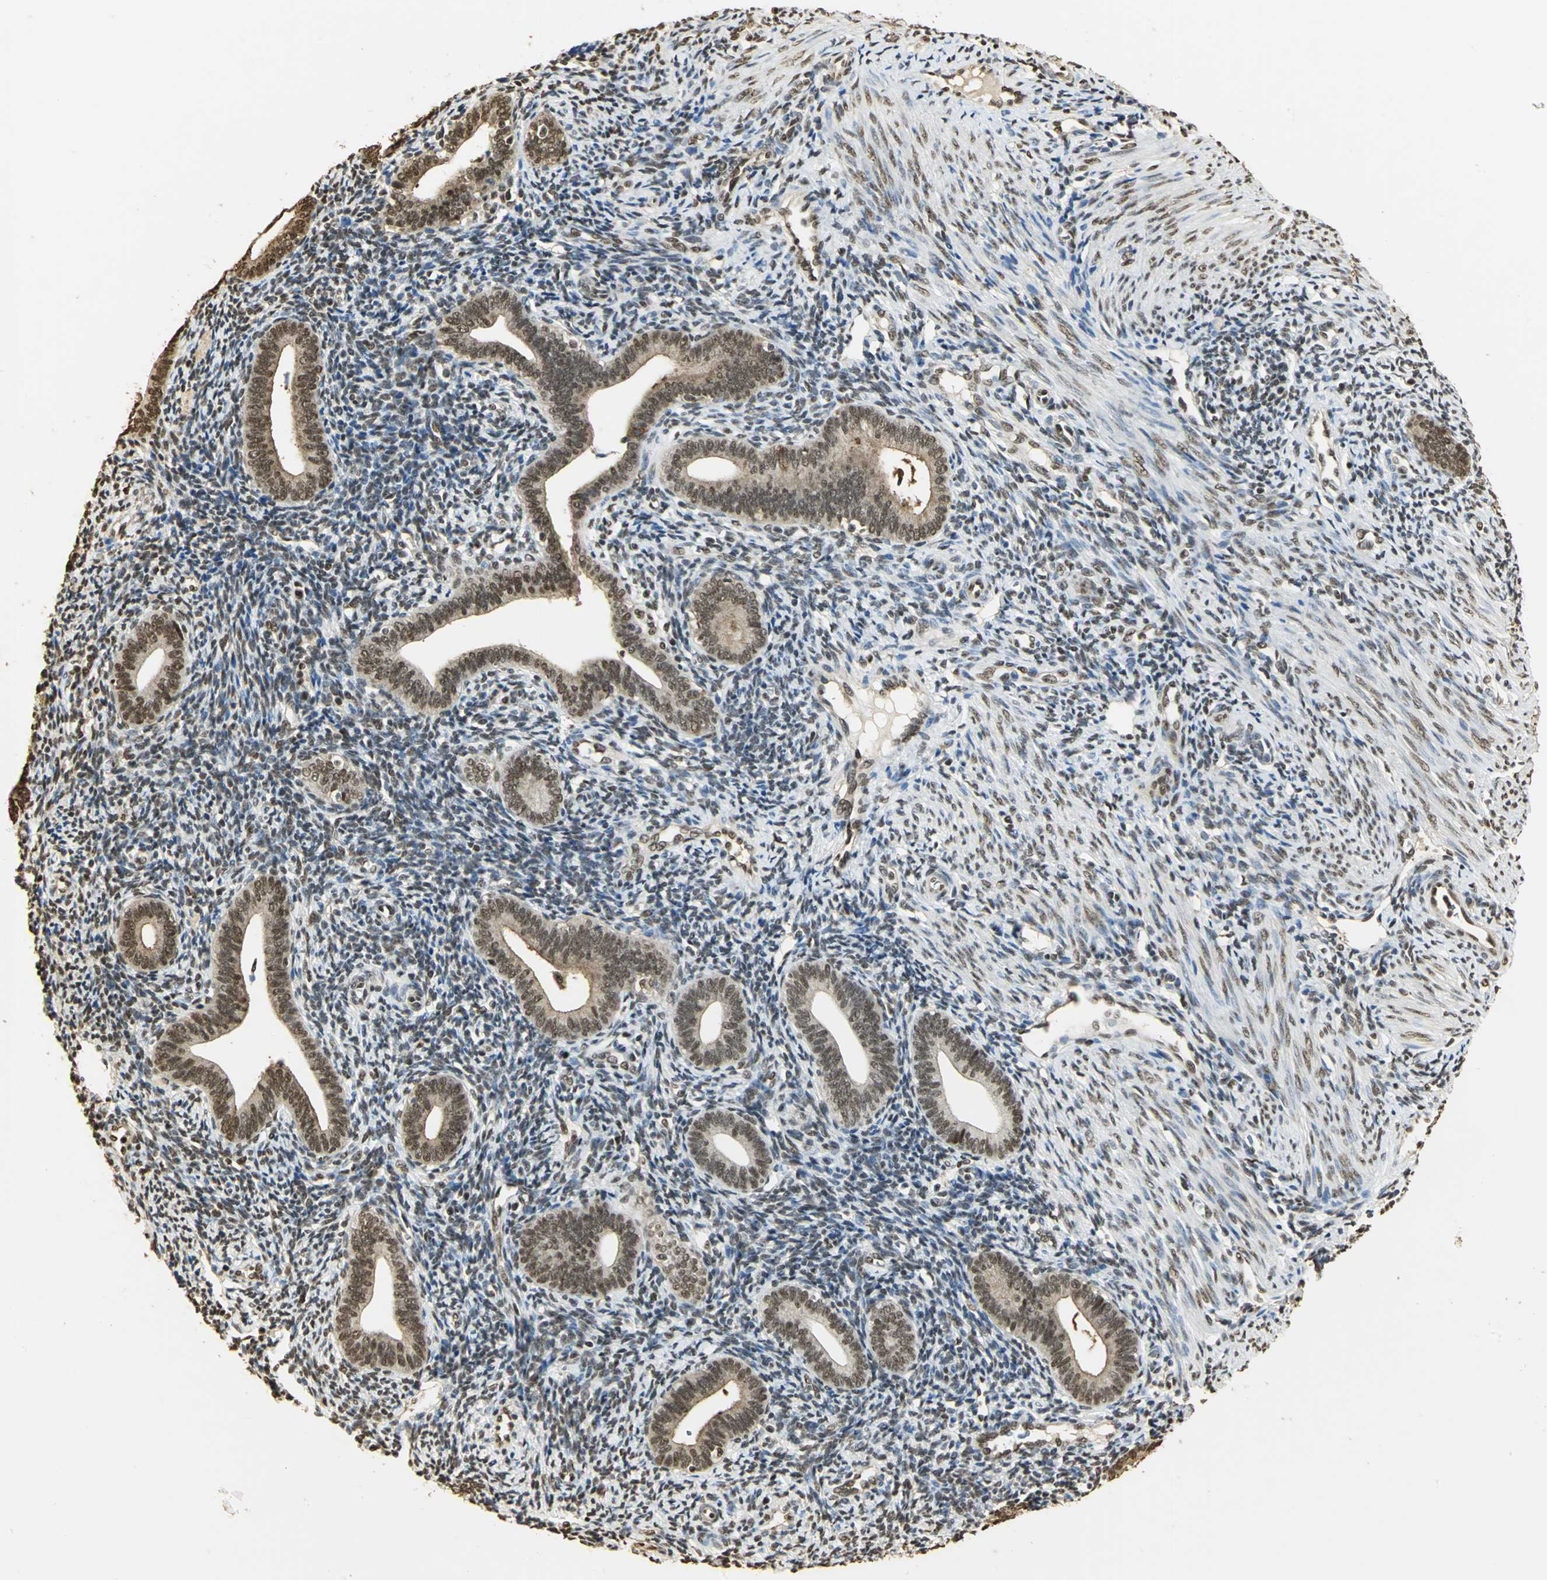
{"staining": {"intensity": "moderate", "quantity": "25%-75%", "location": "nuclear"}, "tissue": "endometrium", "cell_type": "Cells in endometrial stroma", "image_type": "normal", "snomed": [{"axis": "morphology", "description": "Normal tissue, NOS"}, {"axis": "topography", "description": "Uterus"}, {"axis": "topography", "description": "Endometrium"}], "caption": "Protein analysis of unremarkable endometrium displays moderate nuclear positivity in approximately 25%-75% of cells in endometrial stroma.", "gene": "SET", "patient": {"sex": "female", "age": 33}}